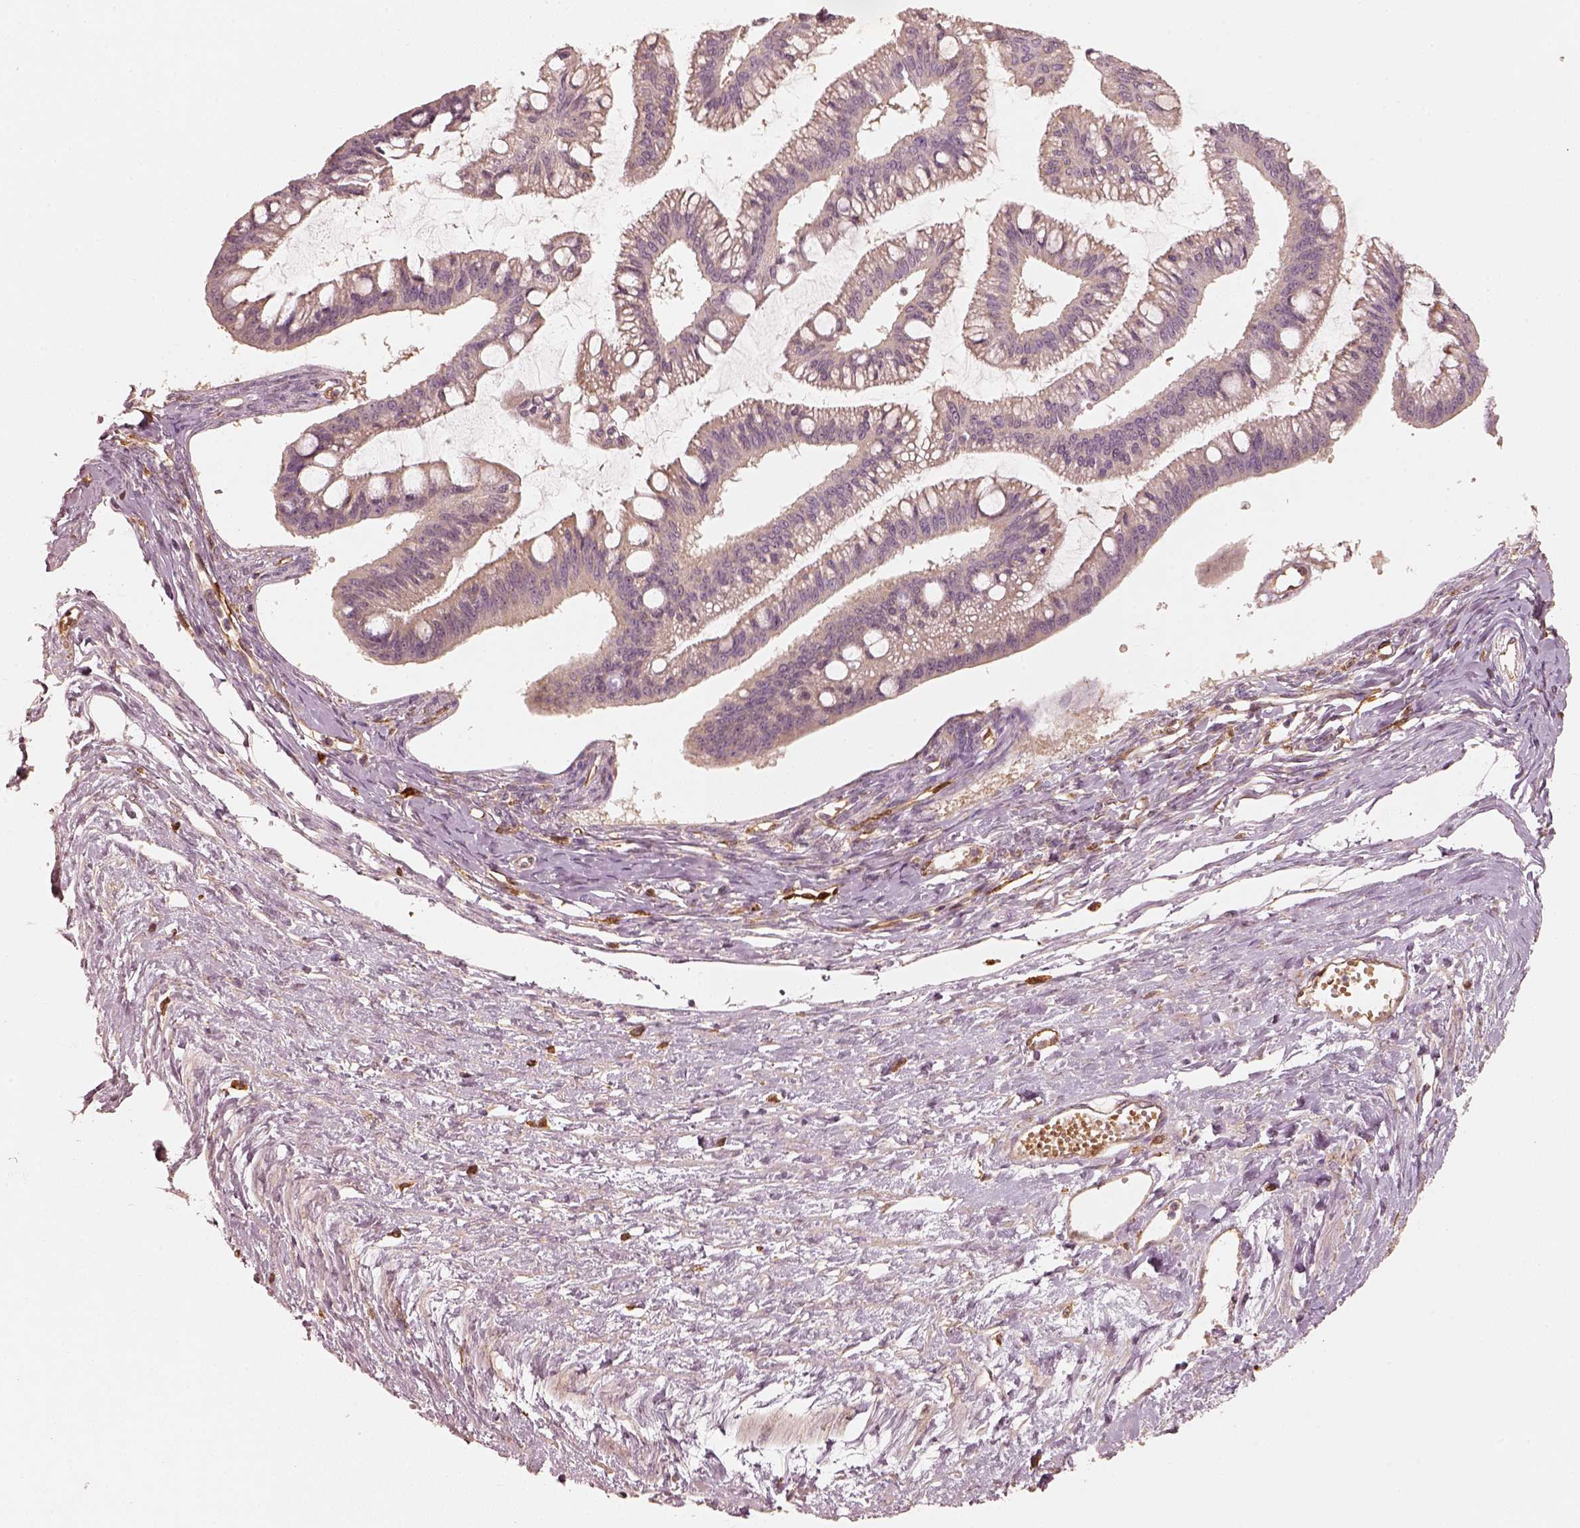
{"staining": {"intensity": "negative", "quantity": "none", "location": "none"}, "tissue": "ovarian cancer", "cell_type": "Tumor cells", "image_type": "cancer", "snomed": [{"axis": "morphology", "description": "Cystadenocarcinoma, mucinous, NOS"}, {"axis": "topography", "description": "Ovary"}], "caption": "Immunohistochemistry photomicrograph of neoplastic tissue: human mucinous cystadenocarcinoma (ovarian) stained with DAB displays no significant protein positivity in tumor cells. (Immunohistochemistry, brightfield microscopy, high magnification).", "gene": "FSCN1", "patient": {"sex": "female", "age": 73}}